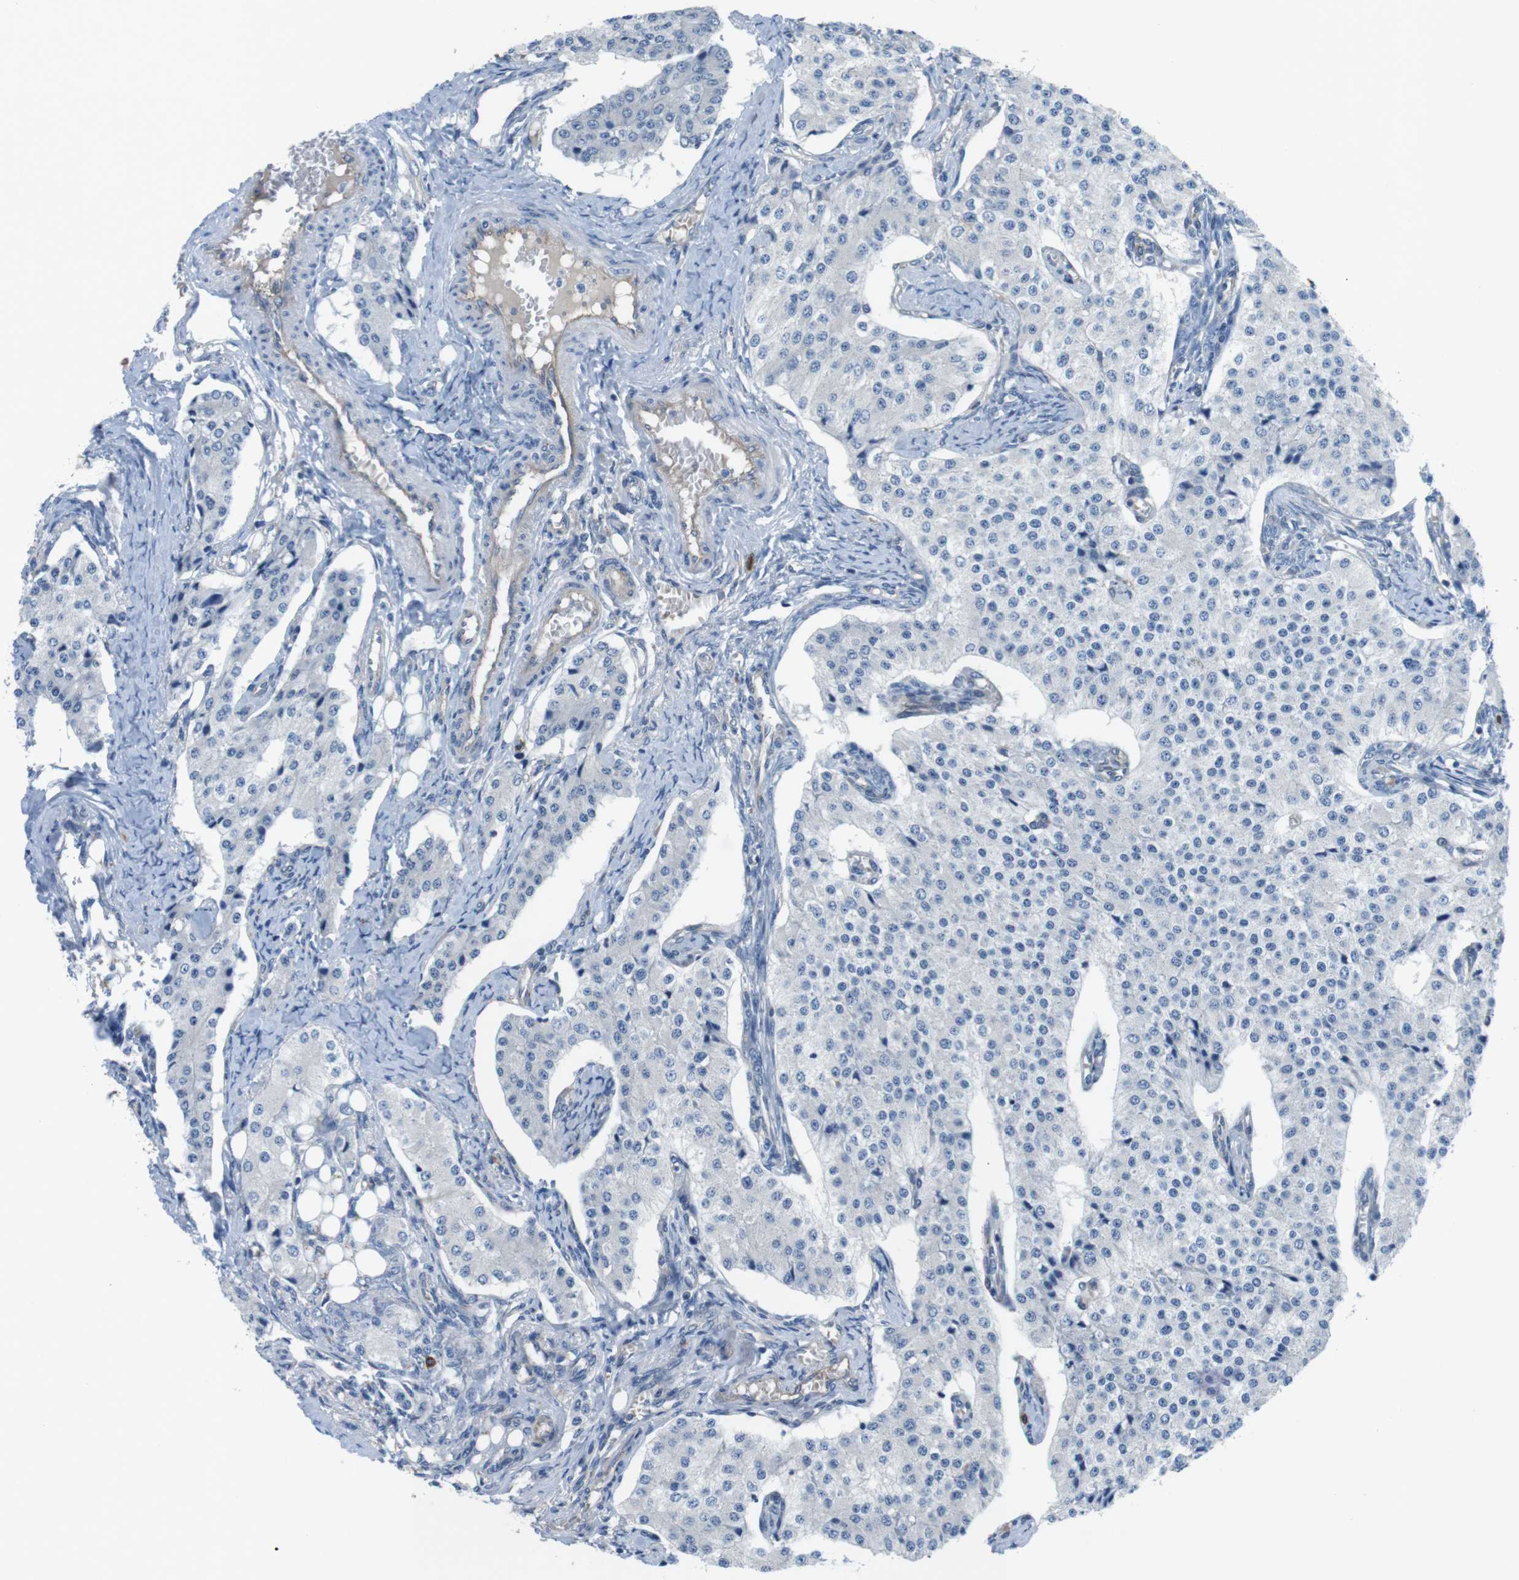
{"staining": {"intensity": "negative", "quantity": "none", "location": "none"}, "tissue": "carcinoid", "cell_type": "Tumor cells", "image_type": "cancer", "snomed": [{"axis": "morphology", "description": "Carcinoid, malignant, NOS"}, {"axis": "topography", "description": "Colon"}], "caption": "An immunohistochemistry (IHC) photomicrograph of malignant carcinoid is shown. There is no staining in tumor cells of malignant carcinoid. (DAB immunohistochemistry (IHC), high magnification).", "gene": "DCLK1", "patient": {"sex": "female", "age": 52}}